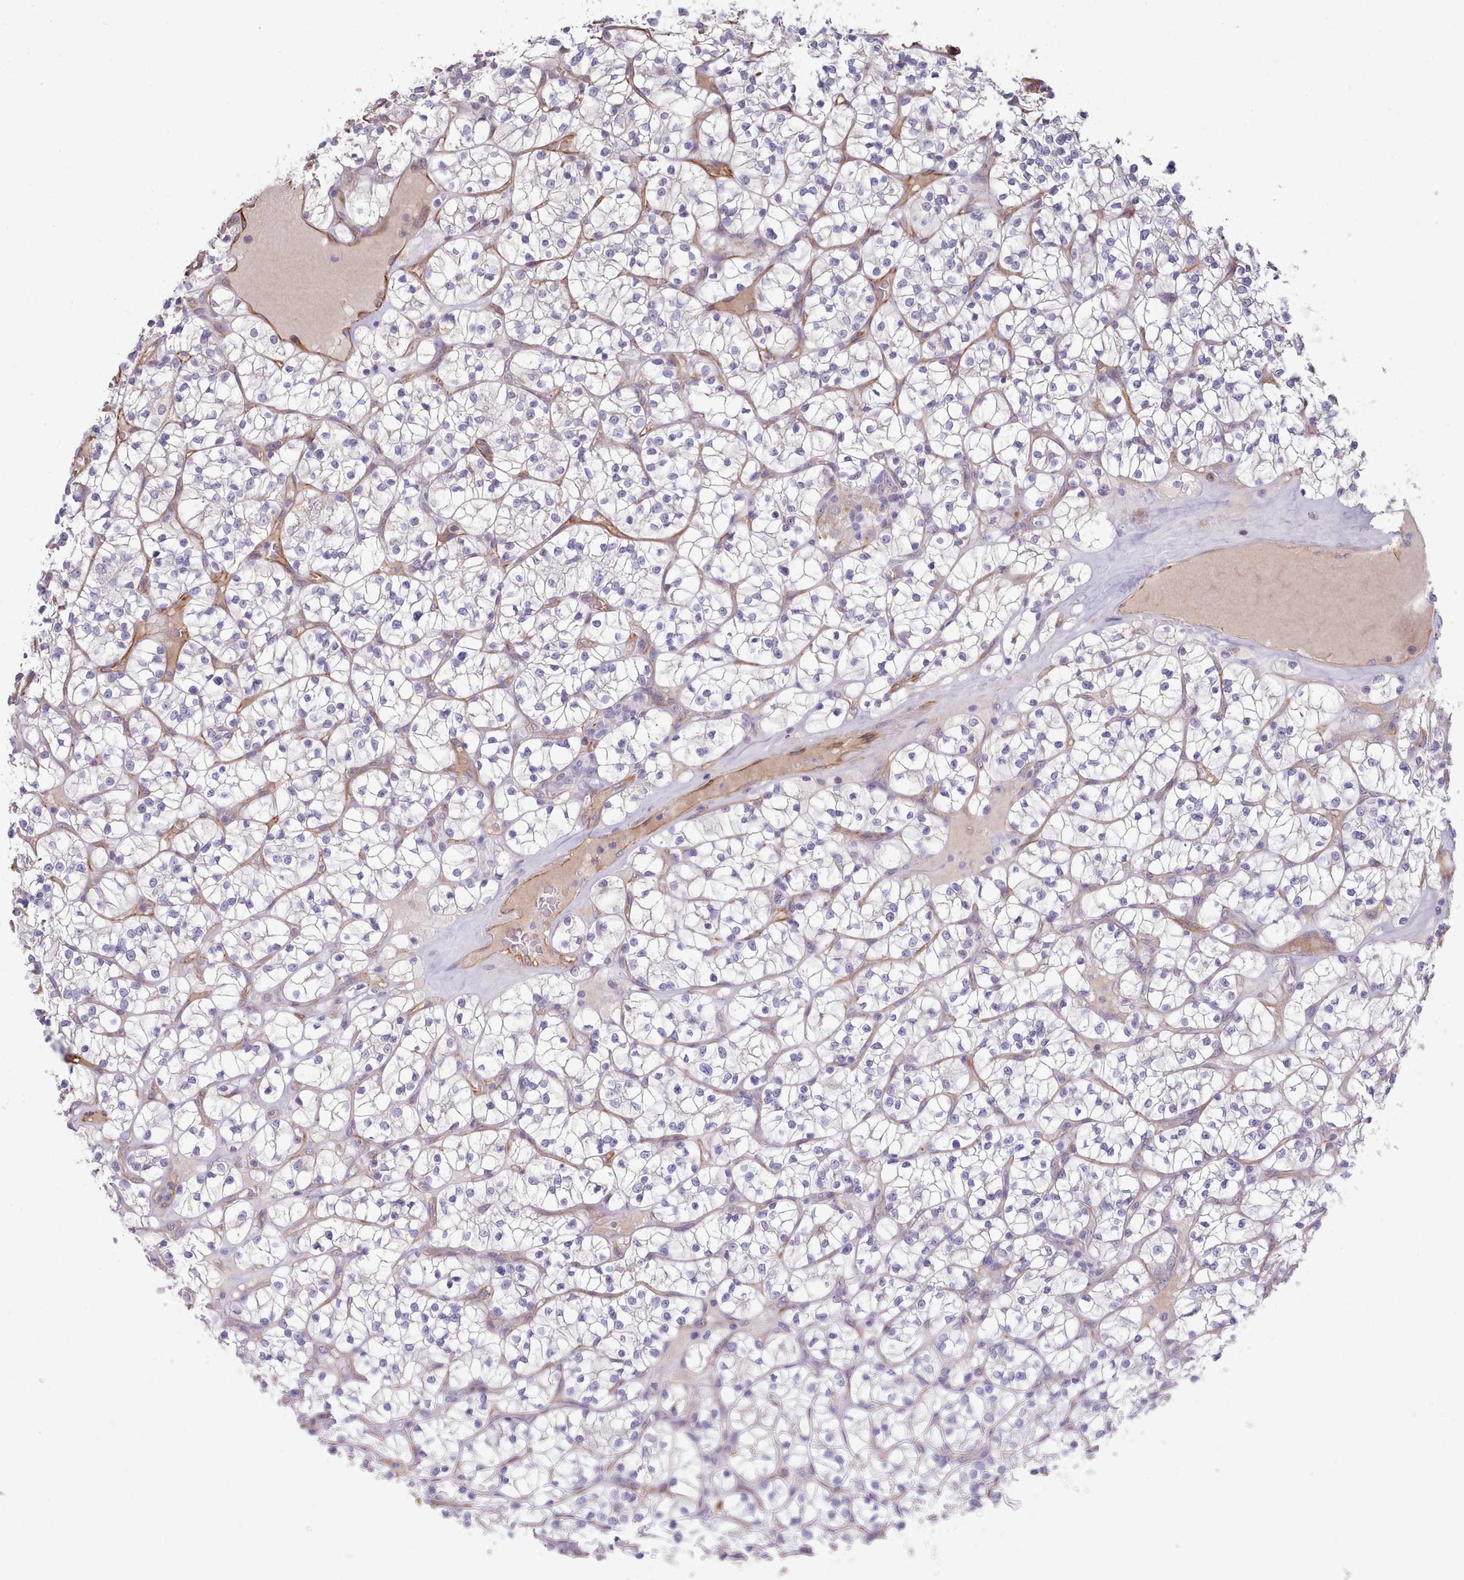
{"staining": {"intensity": "negative", "quantity": "none", "location": "none"}, "tissue": "renal cancer", "cell_type": "Tumor cells", "image_type": "cancer", "snomed": [{"axis": "morphology", "description": "Adenocarcinoma, NOS"}, {"axis": "topography", "description": "Kidney"}], "caption": "Immunohistochemistry of renal cancer (adenocarcinoma) reveals no positivity in tumor cells.", "gene": "ZC3H13", "patient": {"sex": "female", "age": 64}}